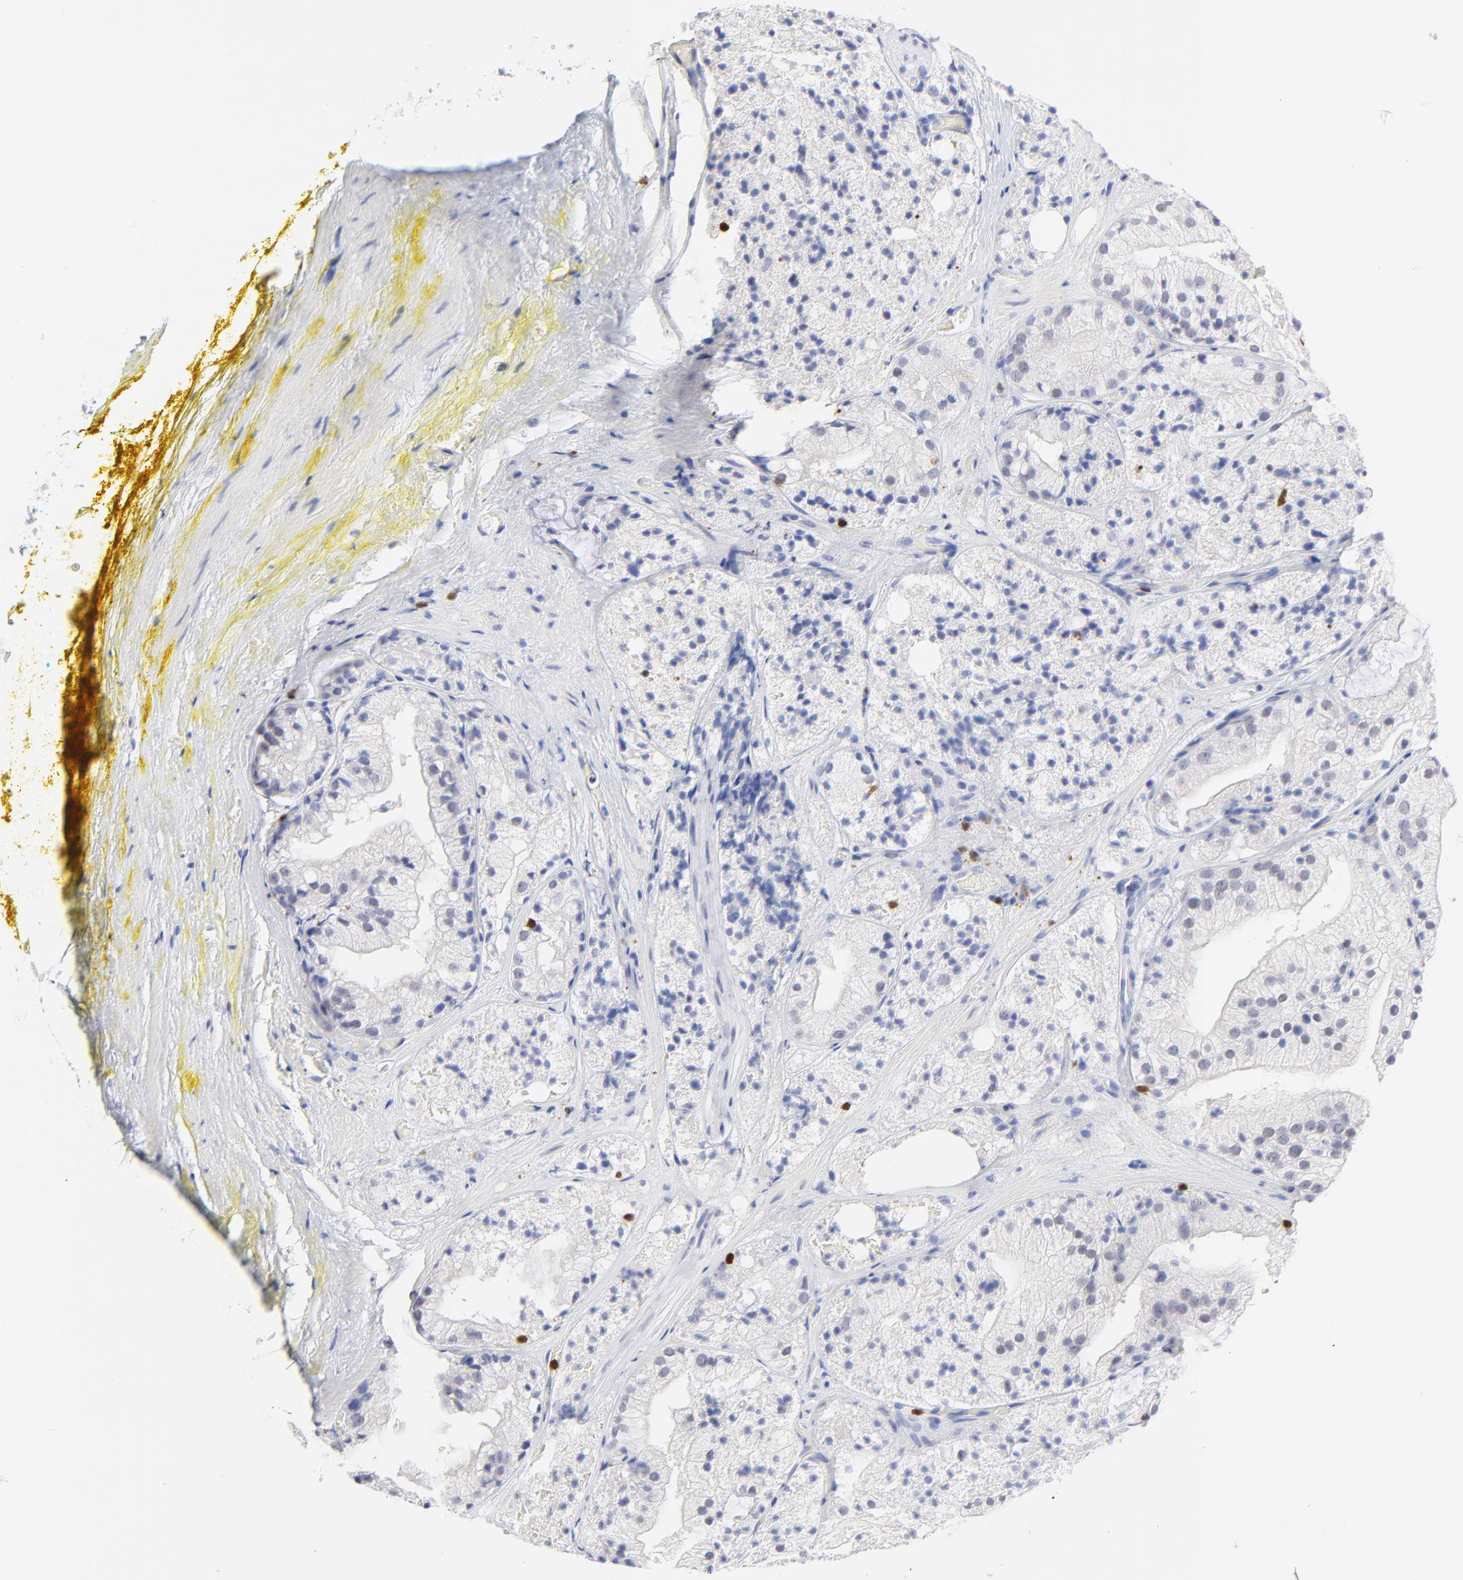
{"staining": {"intensity": "negative", "quantity": "none", "location": "none"}, "tissue": "prostate cancer", "cell_type": "Tumor cells", "image_type": "cancer", "snomed": [{"axis": "morphology", "description": "Adenocarcinoma, Low grade"}, {"axis": "topography", "description": "Prostate"}], "caption": "There is no significant positivity in tumor cells of prostate cancer (low-grade adenocarcinoma).", "gene": "ZAP70", "patient": {"sex": "male", "age": 60}}